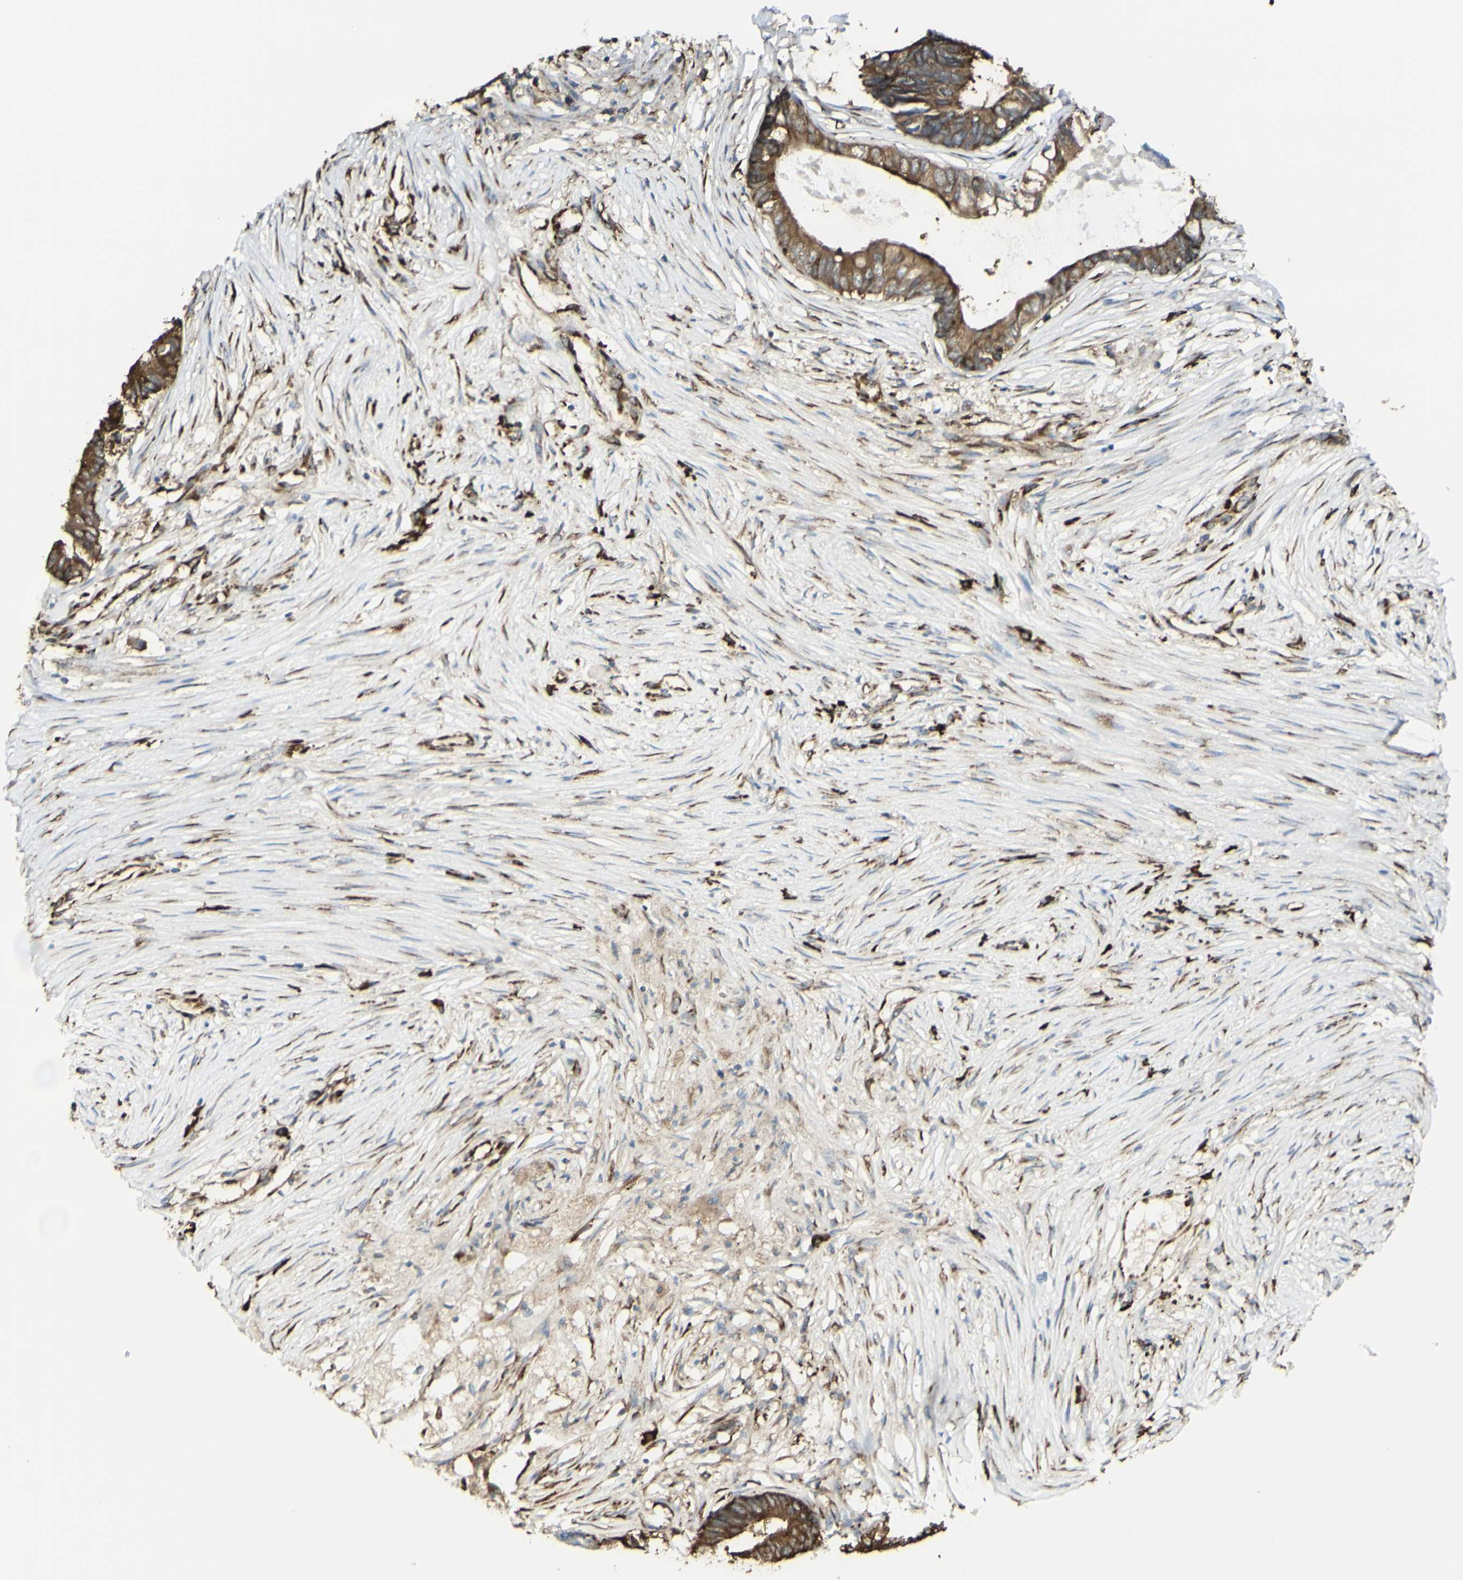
{"staining": {"intensity": "moderate", "quantity": ">75%", "location": "cytoplasmic/membranous"}, "tissue": "colorectal cancer", "cell_type": "Tumor cells", "image_type": "cancer", "snomed": [{"axis": "morphology", "description": "Adenocarcinoma, NOS"}, {"axis": "topography", "description": "Rectum"}], "caption": "Colorectal cancer (adenocarcinoma) stained for a protein reveals moderate cytoplasmic/membranous positivity in tumor cells.", "gene": "EEF1B2", "patient": {"sex": "male", "age": 63}}